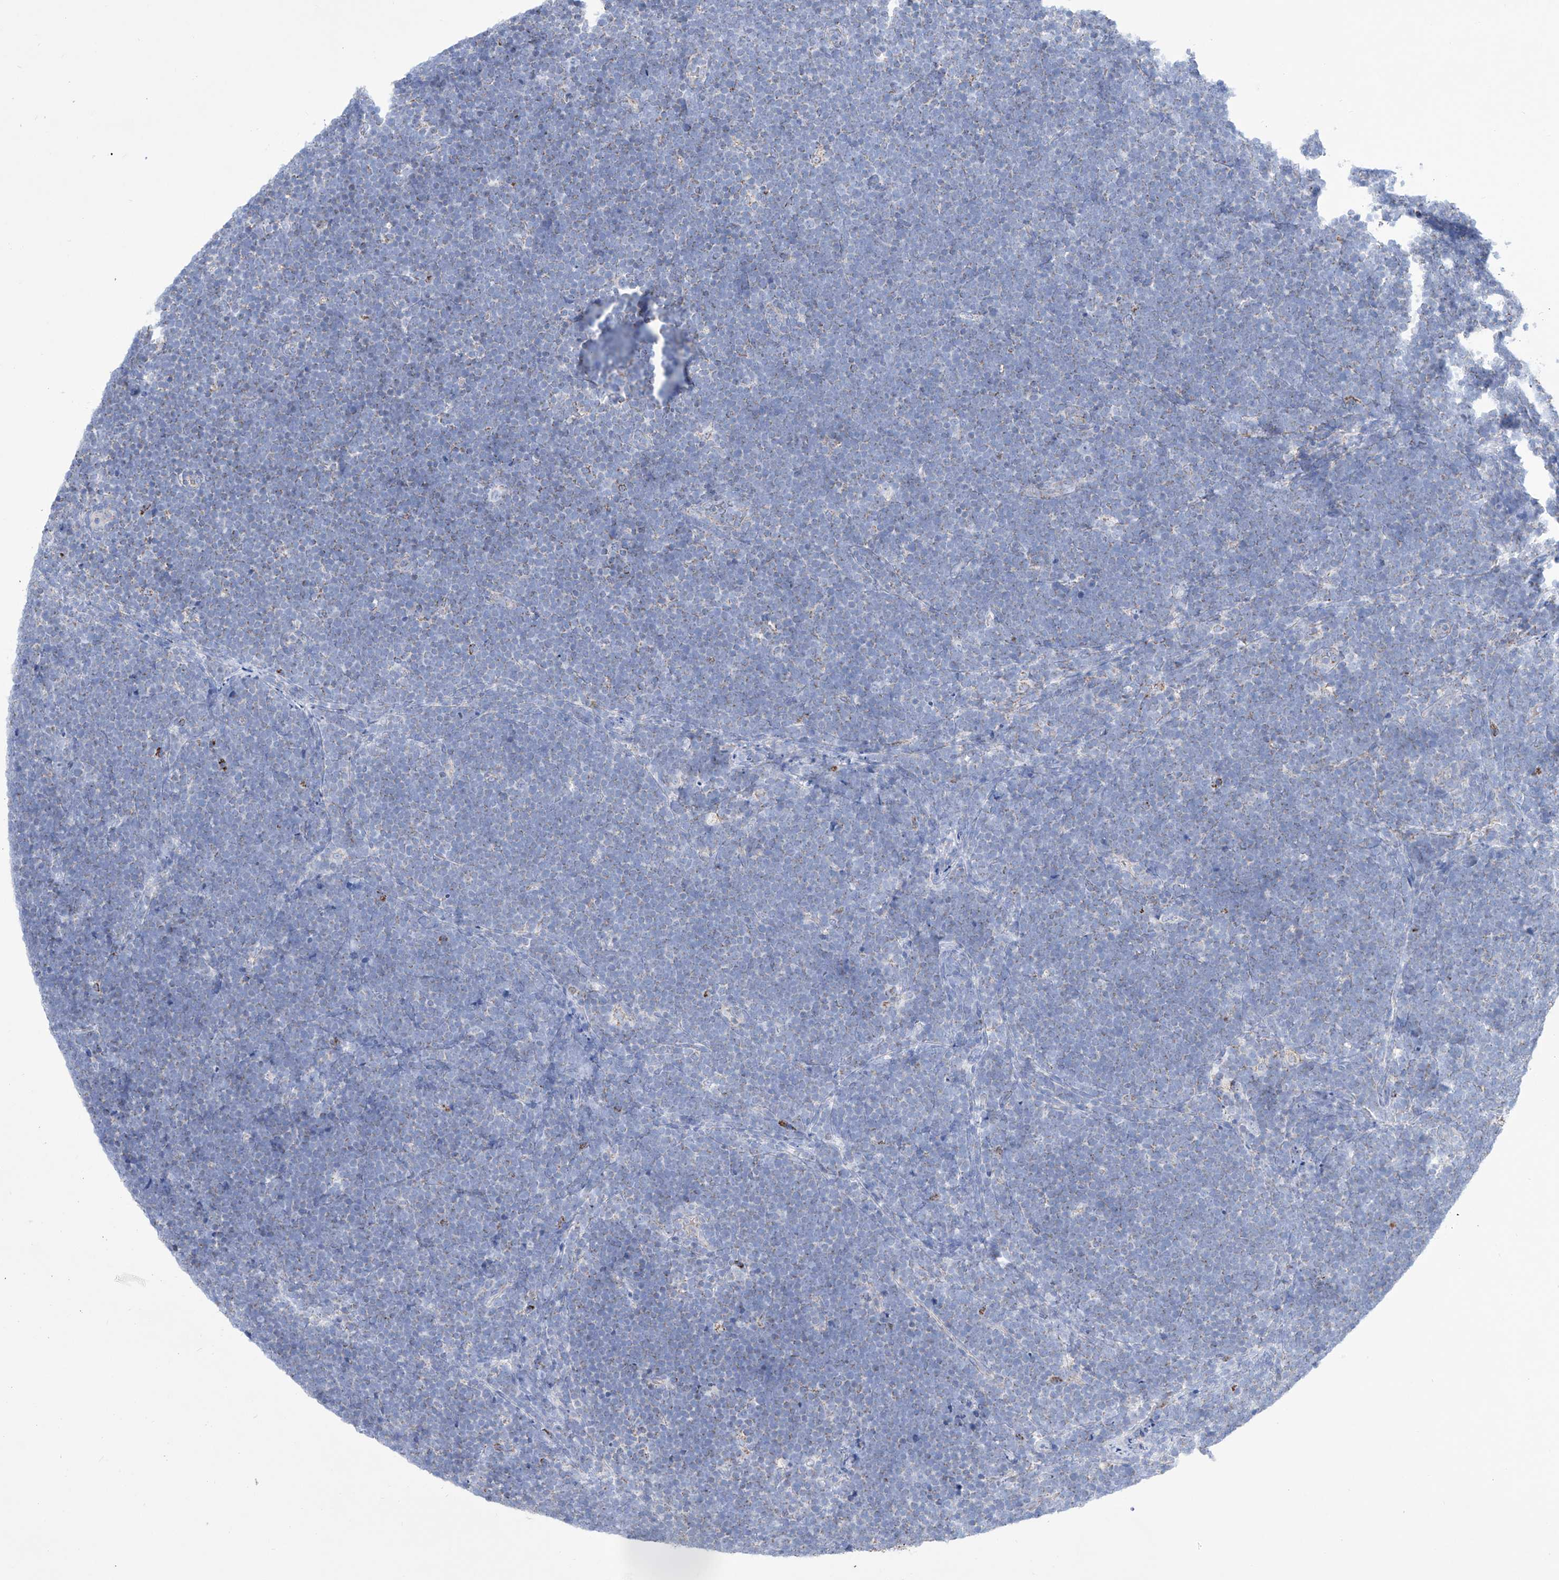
{"staining": {"intensity": "negative", "quantity": "none", "location": "none"}, "tissue": "lymphoma", "cell_type": "Tumor cells", "image_type": "cancer", "snomed": [{"axis": "morphology", "description": "Malignant lymphoma, non-Hodgkin's type, High grade"}, {"axis": "topography", "description": "Lymph node"}], "caption": "The immunohistochemistry (IHC) photomicrograph has no significant staining in tumor cells of malignant lymphoma, non-Hodgkin's type (high-grade) tissue.", "gene": "ALDH6A1", "patient": {"sex": "male", "age": 13}}